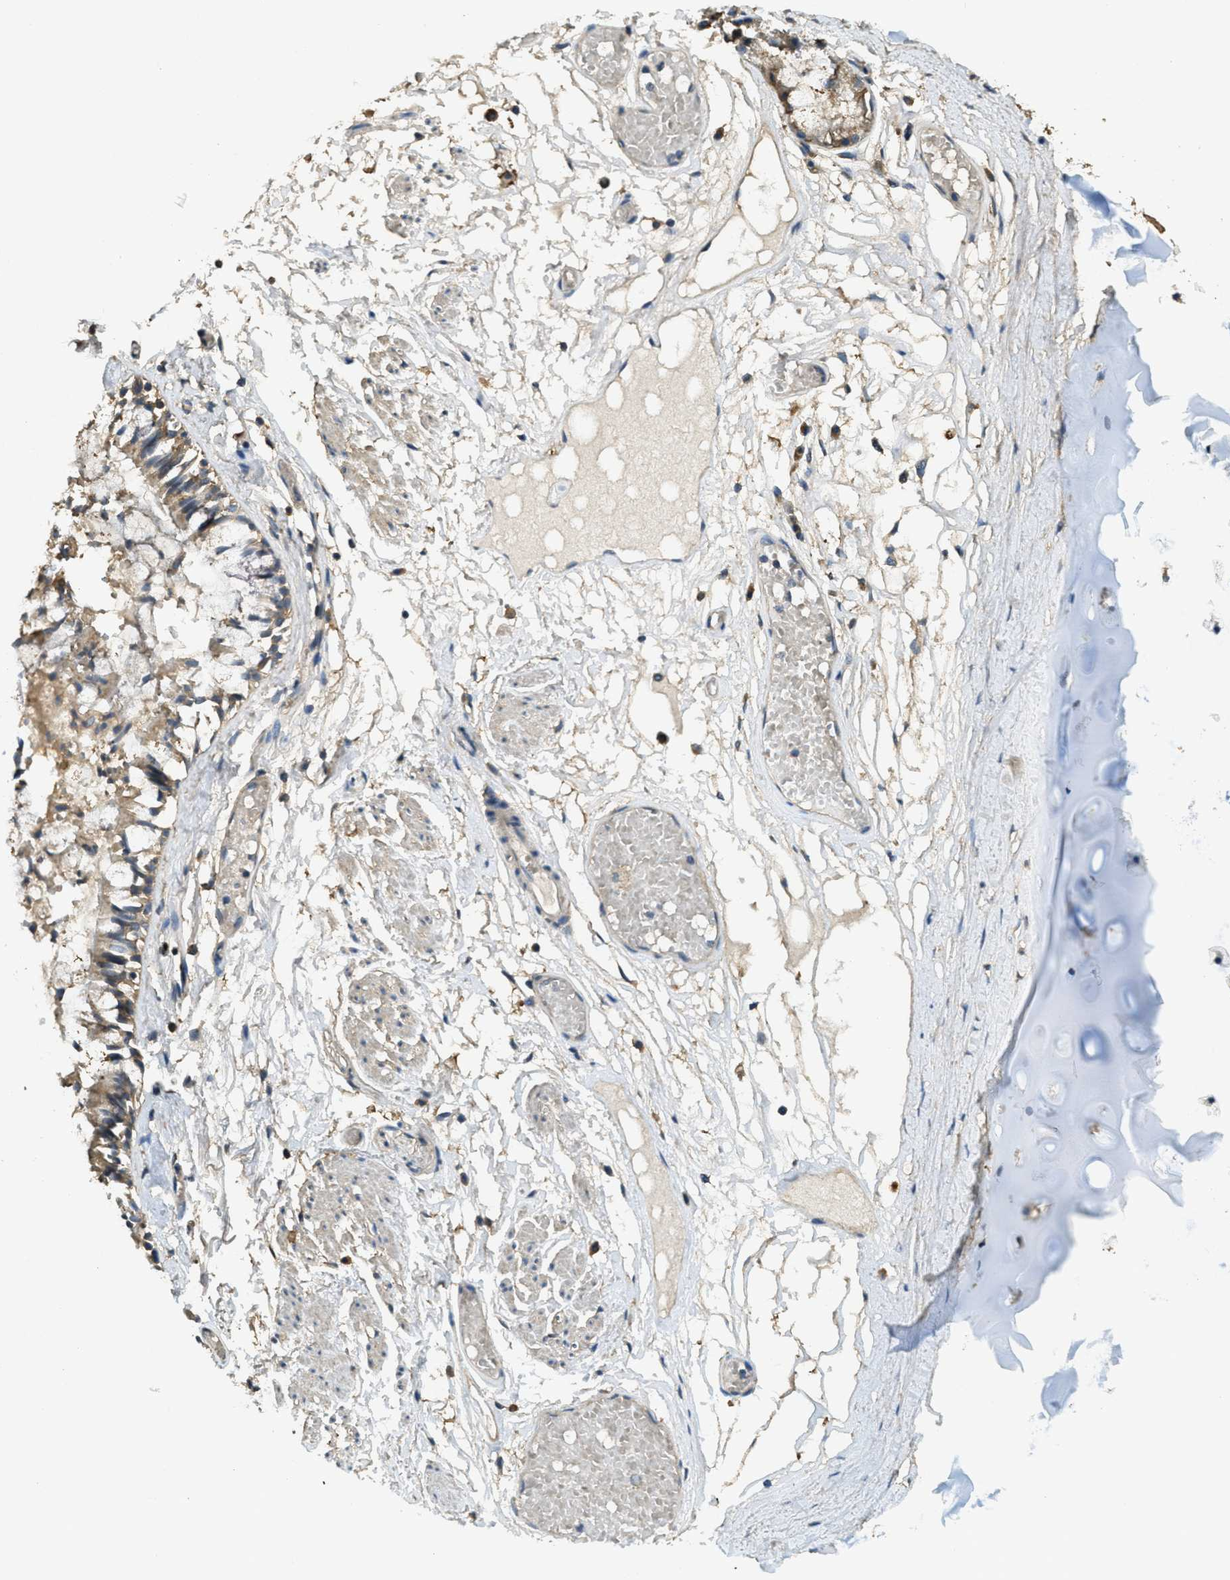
{"staining": {"intensity": "moderate", "quantity": ">75%", "location": "cytoplasmic/membranous"}, "tissue": "bronchus", "cell_type": "Respiratory epithelial cells", "image_type": "normal", "snomed": [{"axis": "morphology", "description": "Normal tissue, NOS"}, {"axis": "morphology", "description": "Inflammation, NOS"}, {"axis": "topography", "description": "Cartilage tissue"}, {"axis": "topography", "description": "Lung"}], "caption": "Protein expression by IHC displays moderate cytoplasmic/membranous positivity in about >75% of respiratory epithelial cells in unremarkable bronchus.", "gene": "CD276", "patient": {"sex": "male", "age": 71}}